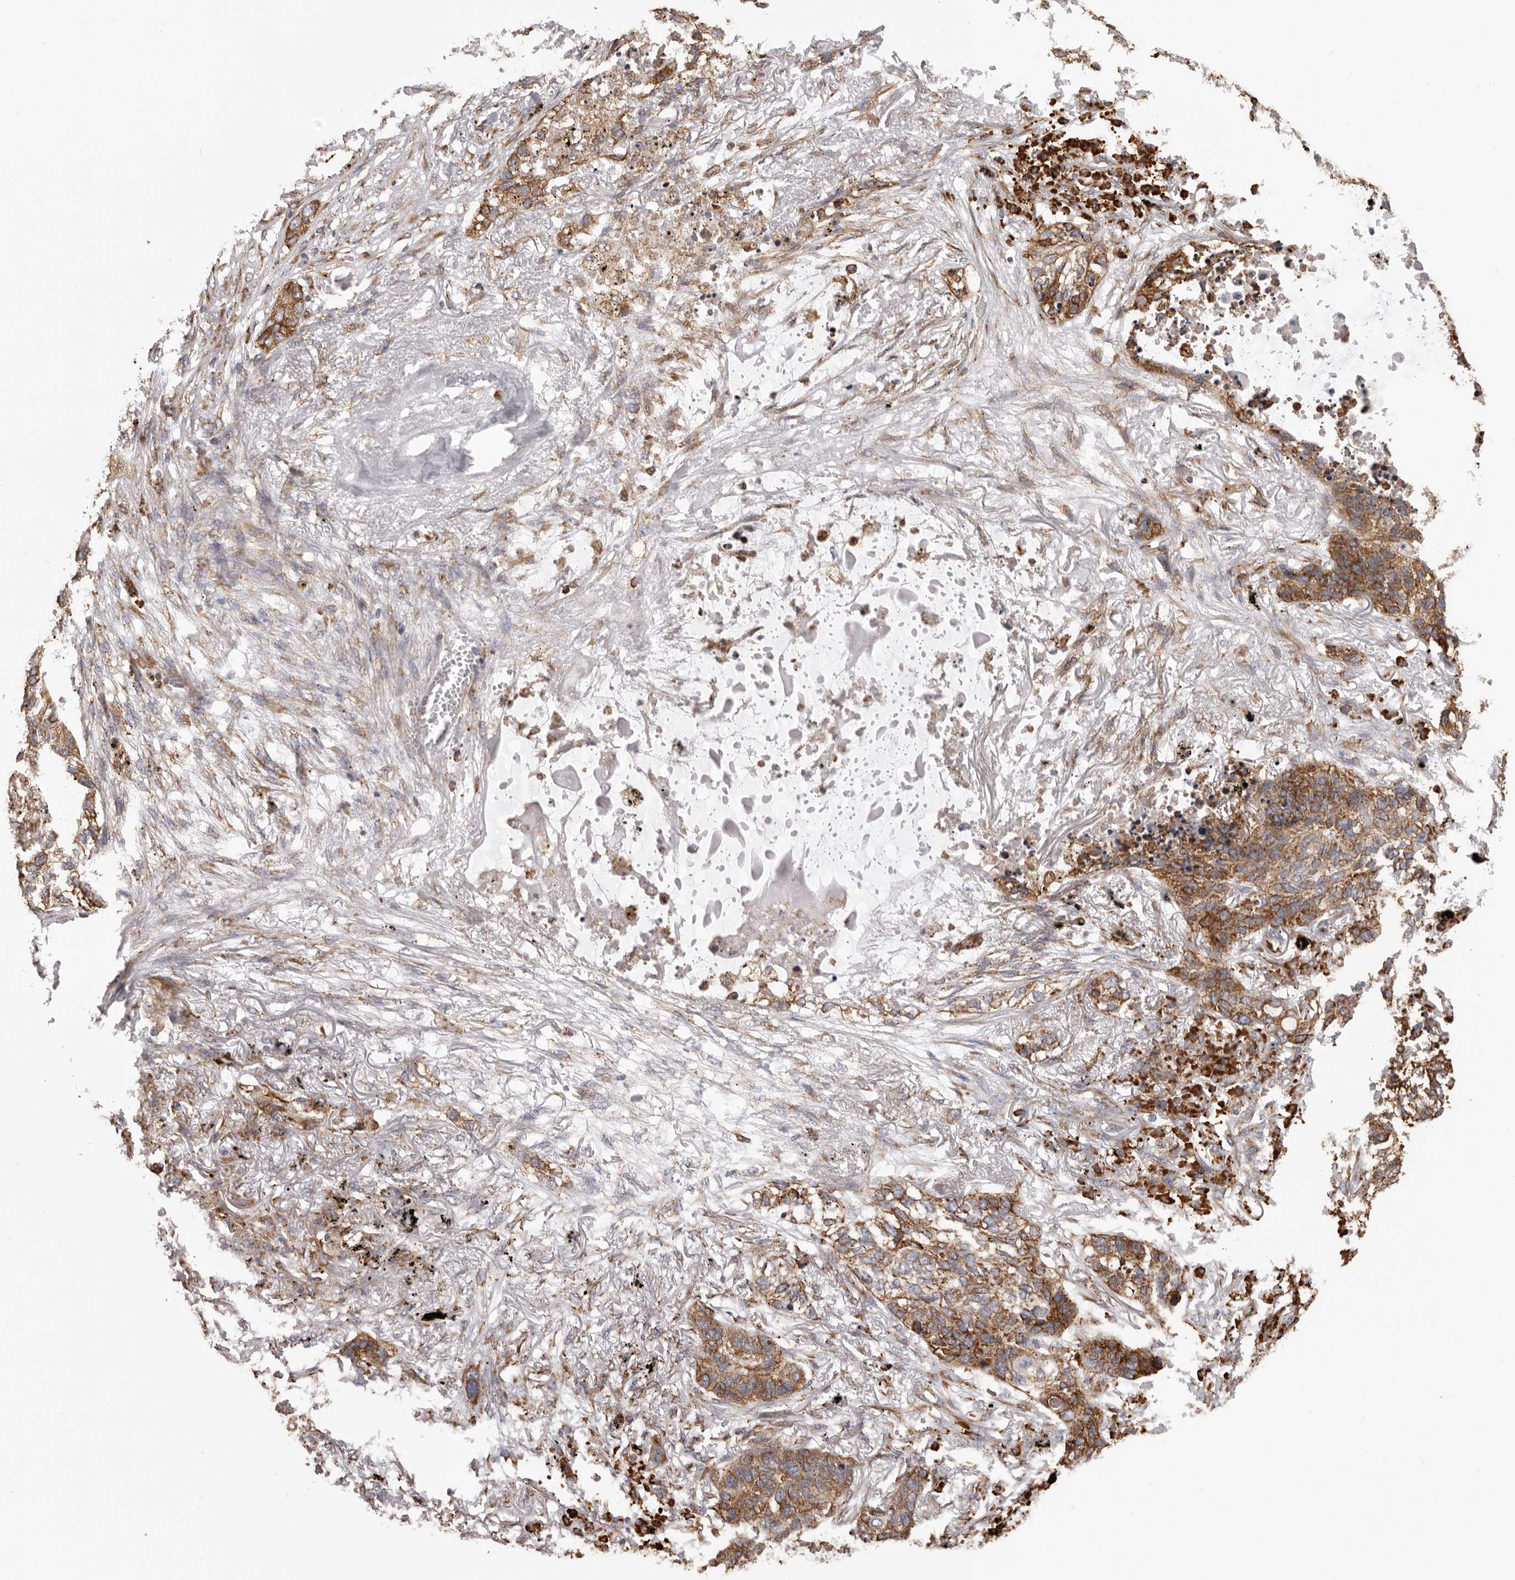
{"staining": {"intensity": "moderate", "quantity": ">75%", "location": "cytoplasmic/membranous"}, "tissue": "lung cancer", "cell_type": "Tumor cells", "image_type": "cancer", "snomed": [{"axis": "morphology", "description": "Squamous cell carcinoma, NOS"}, {"axis": "topography", "description": "Lung"}], "caption": "A micrograph of lung cancer stained for a protein displays moderate cytoplasmic/membranous brown staining in tumor cells. (Brightfield microscopy of DAB IHC at high magnification).", "gene": "QRSL1", "patient": {"sex": "female", "age": 63}}